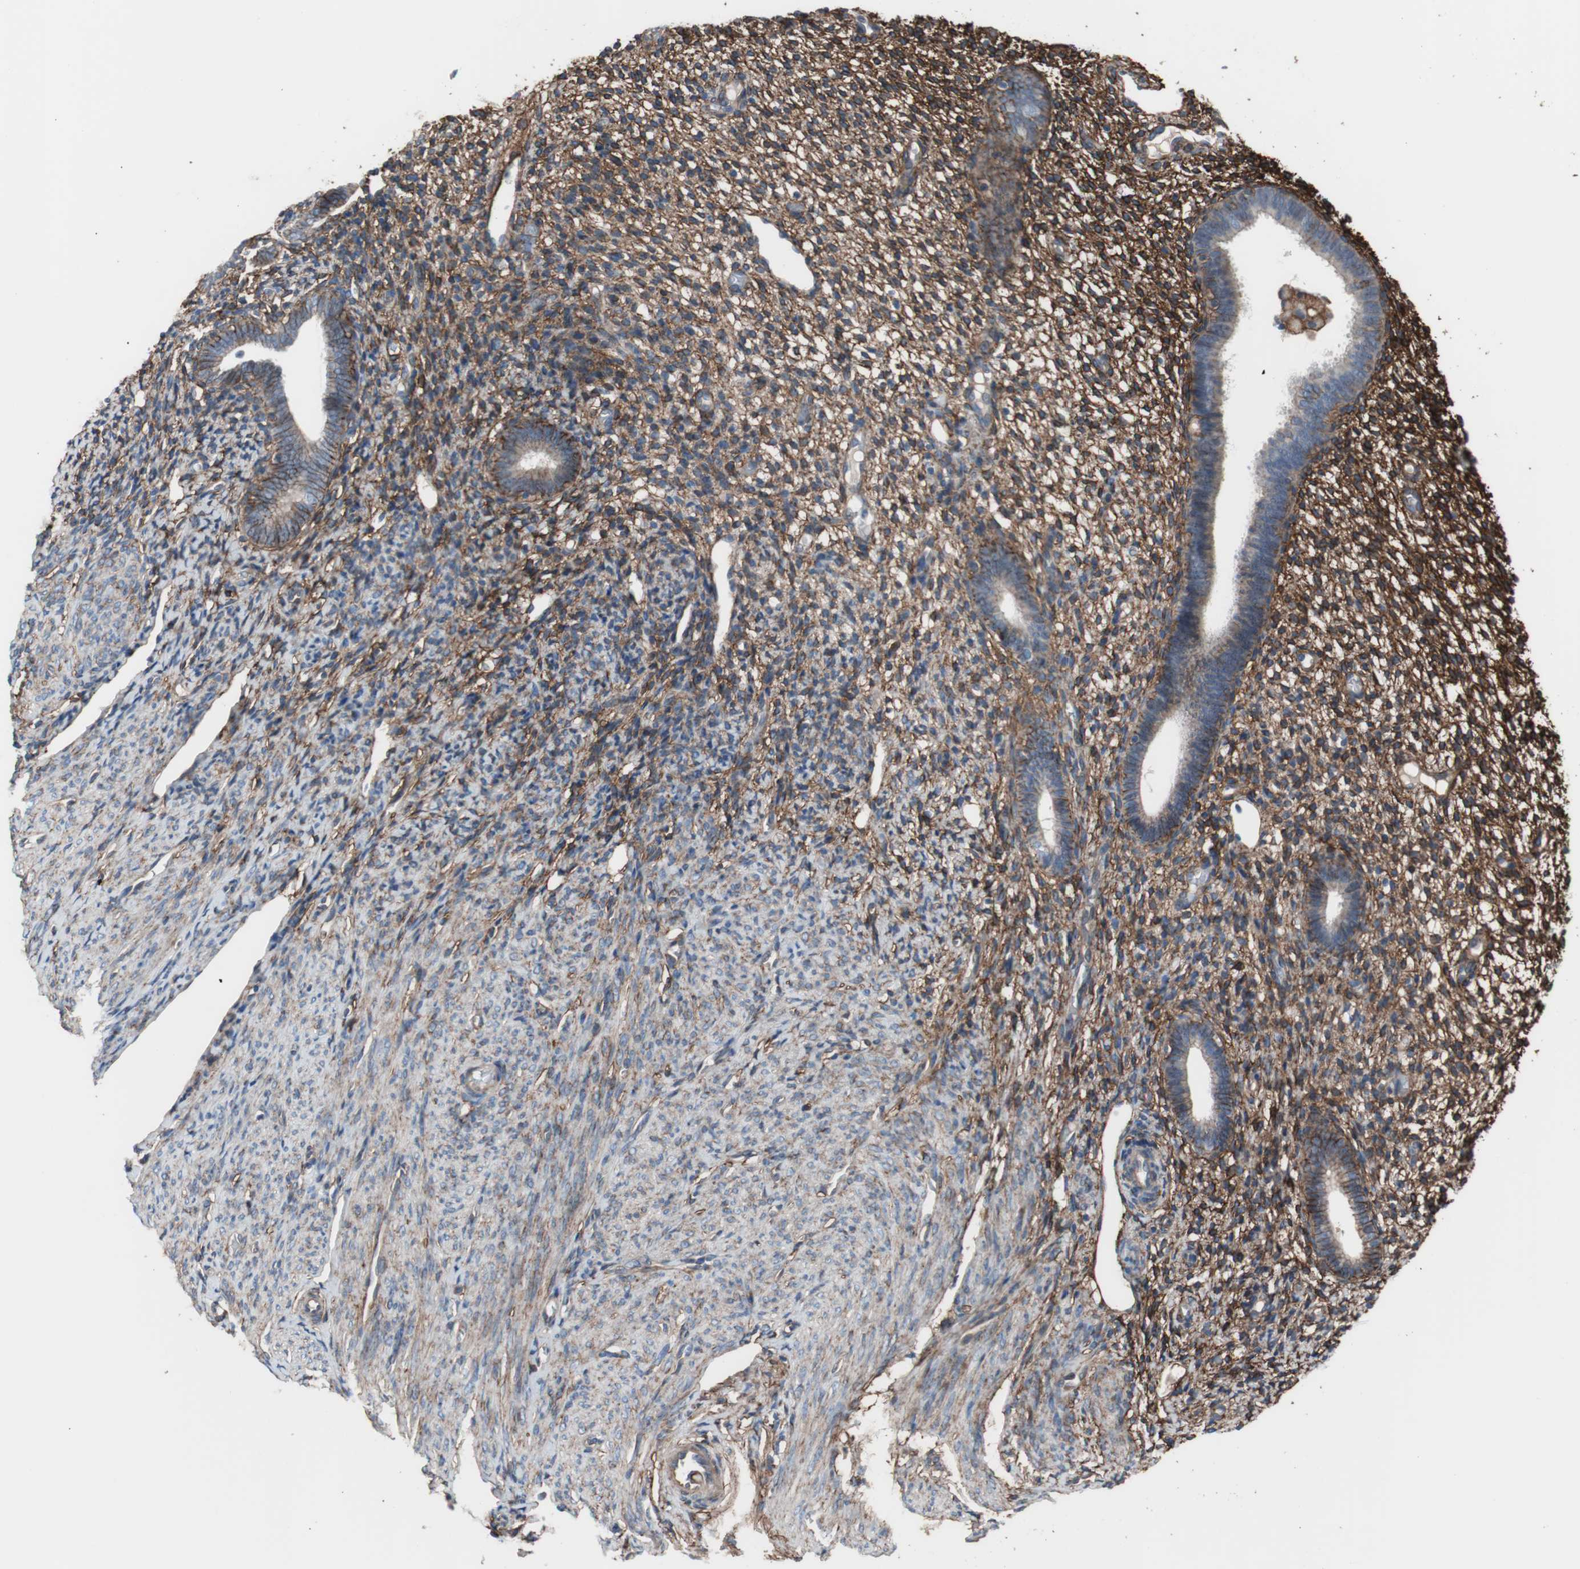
{"staining": {"intensity": "strong", "quantity": "25%-75%", "location": "cytoplasmic/membranous"}, "tissue": "endometrium", "cell_type": "Cells in endometrial stroma", "image_type": "normal", "snomed": [{"axis": "morphology", "description": "Normal tissue, NOS"}, {"axis": "topography", "description": "Endometrium"}], "caption": "This histopathology image shows immunohistochemistry staining of normal human endometrium, with high strong cytoplasmic/membranous staining in approximately 25%-75% of cells in endometrial stroma.", "gene": "CD81", "patient": {"sex": "female", "age": 61}}